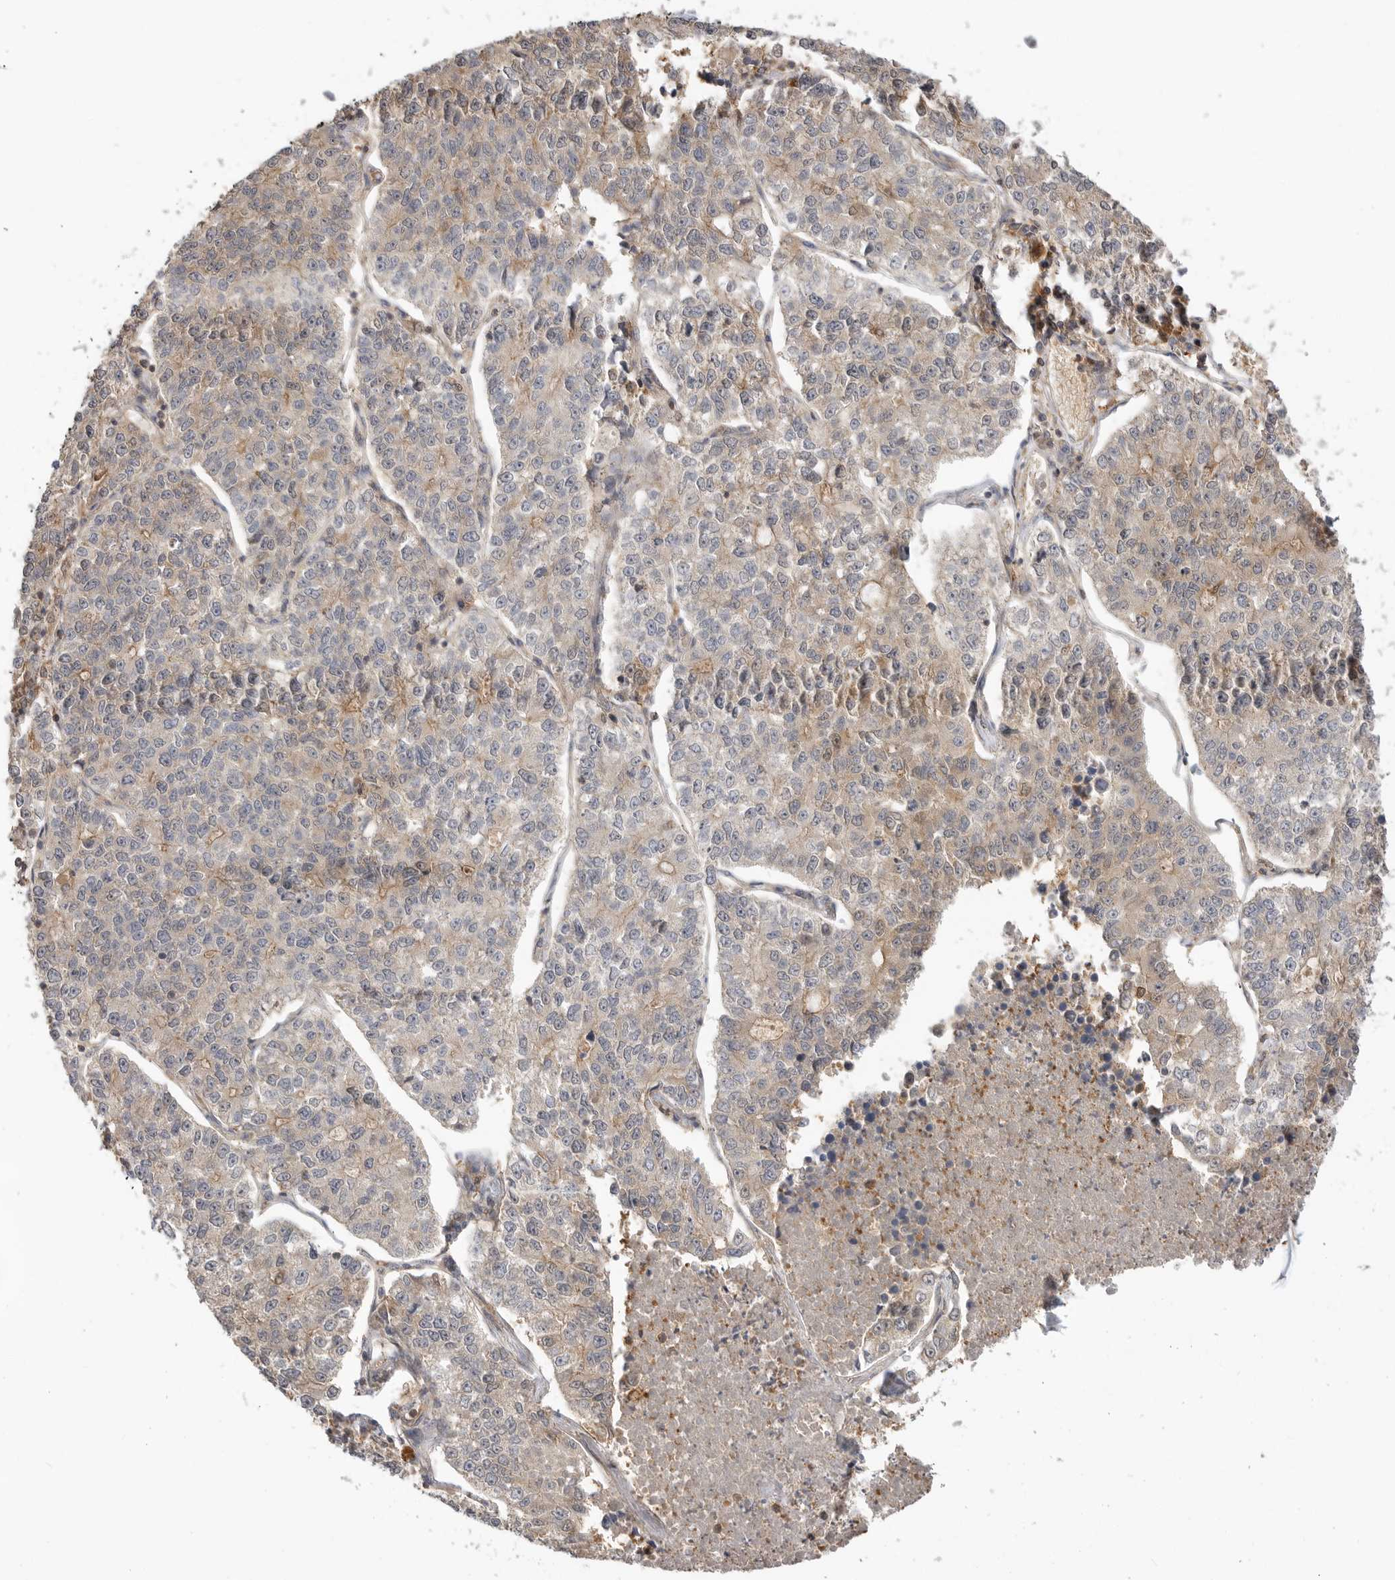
{"staining": {"intensity": "weak", "quantity": "<25%", "location": "cytoplasmic/membranous"}, "tissue": "lung cancer", "cell_type": "Tumor cells", "image_type": "cancer", "snomed": [{"axis": "morphology", "description": "Adenocarcinoma, NOS"}, {"axis": "topography", "description": "Lung"}], "caption": "Tumor cells show no significant expression in lung cancer (adenocarcinoma). (Brightfield microscopy of DAB IHC at high magnification).", "gene": "CLDN12", "patient": {"sex": "male", "age": 49}}